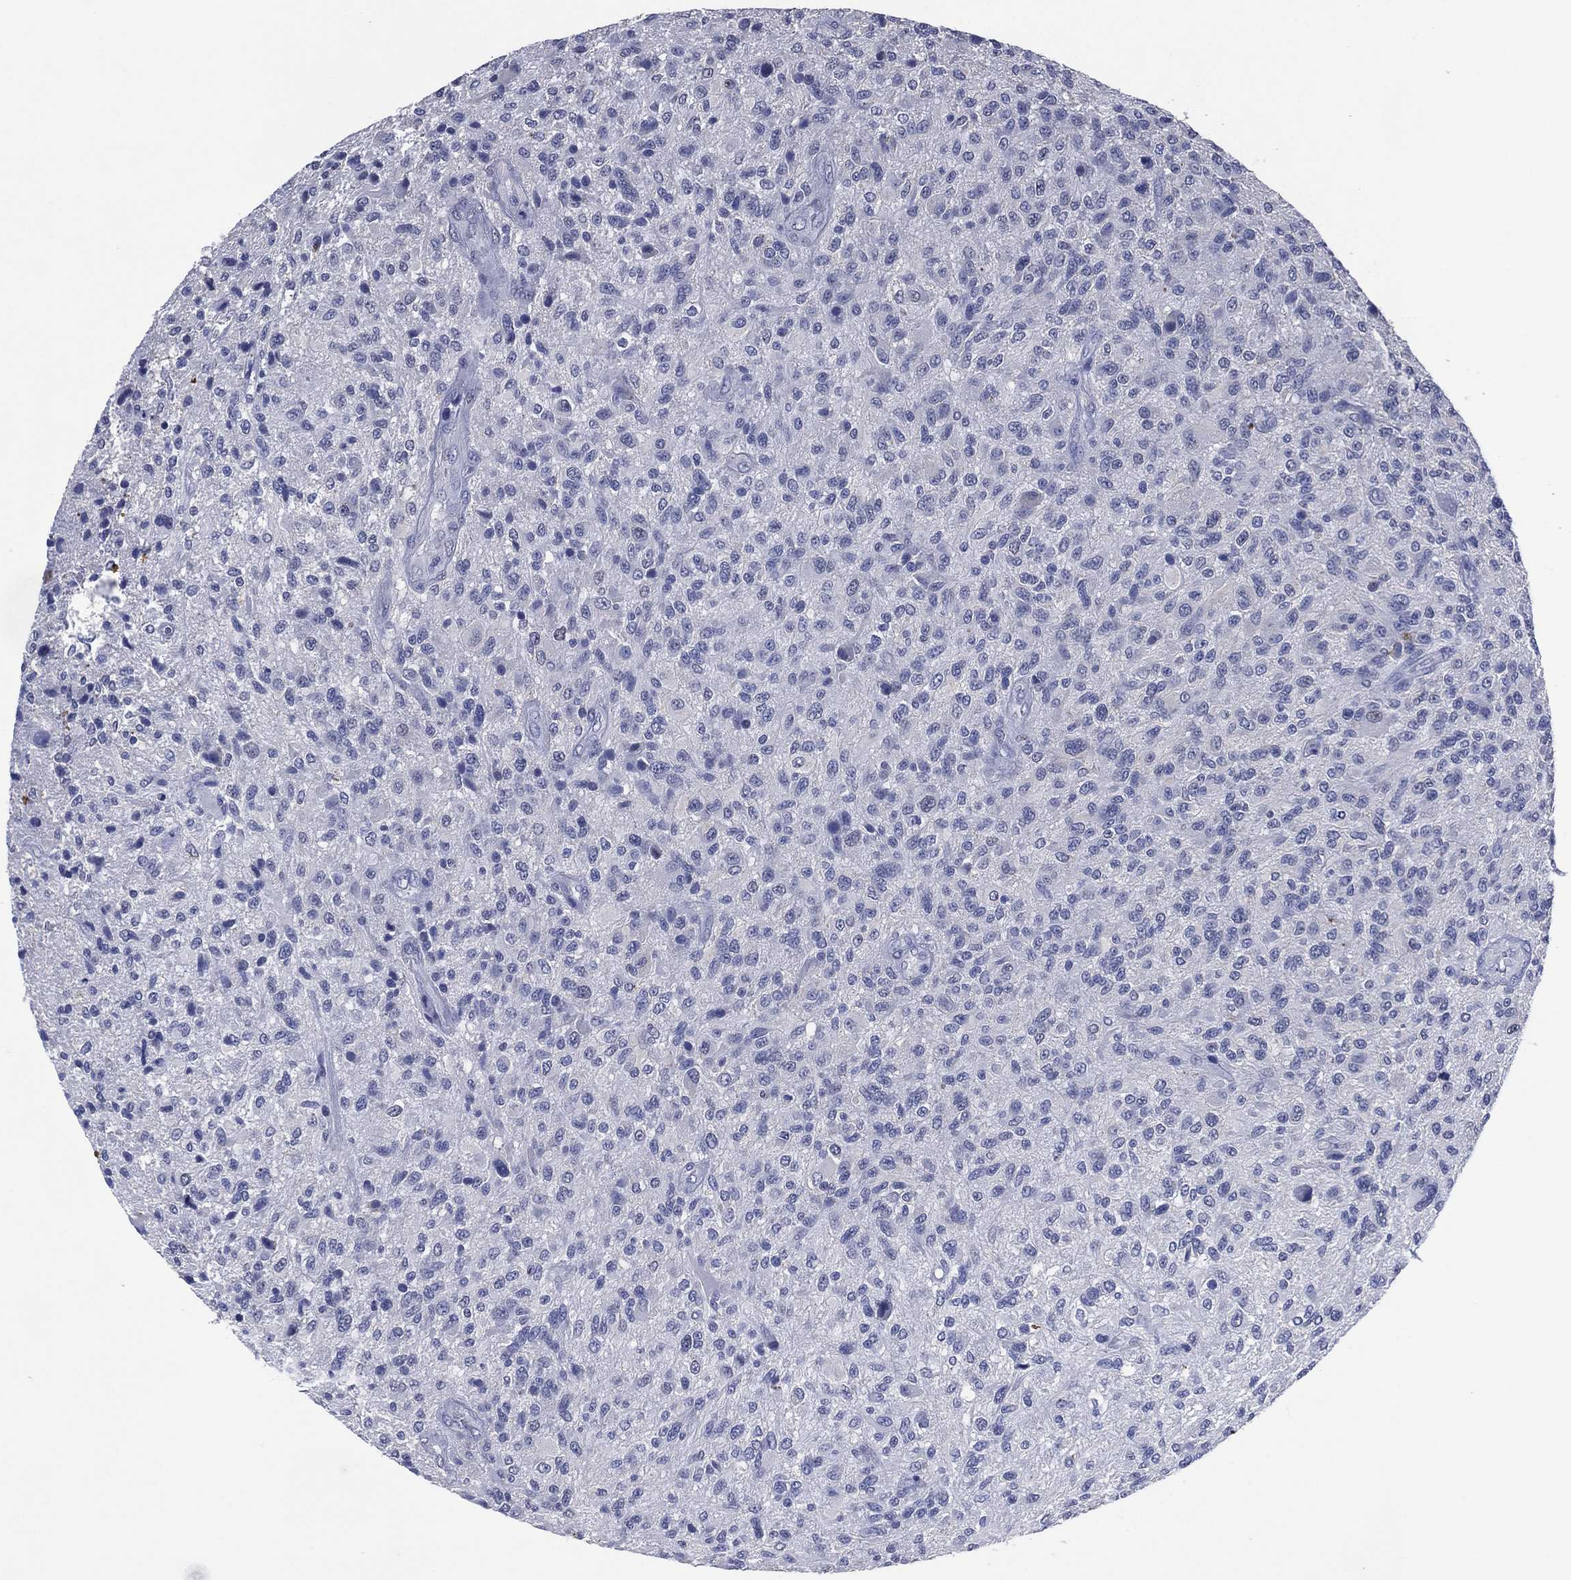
{"staining": {"intensity": "negative", "quantity": "none", "location": "none"}, "tissue": "glioma", "cell_type": "Tumor cells", "image_type": "cancer", "snomed": [{"axis": "morphology", "description": "Glioma, malignant, High grade"}, {"axis": "topography", "description": "Brain"}], "caption": "Photomicrograph shows no significant protein expression in tumor cells of glioma.", "gene": "FSCN2", "patient": {"sex": "male", "age": 47}}